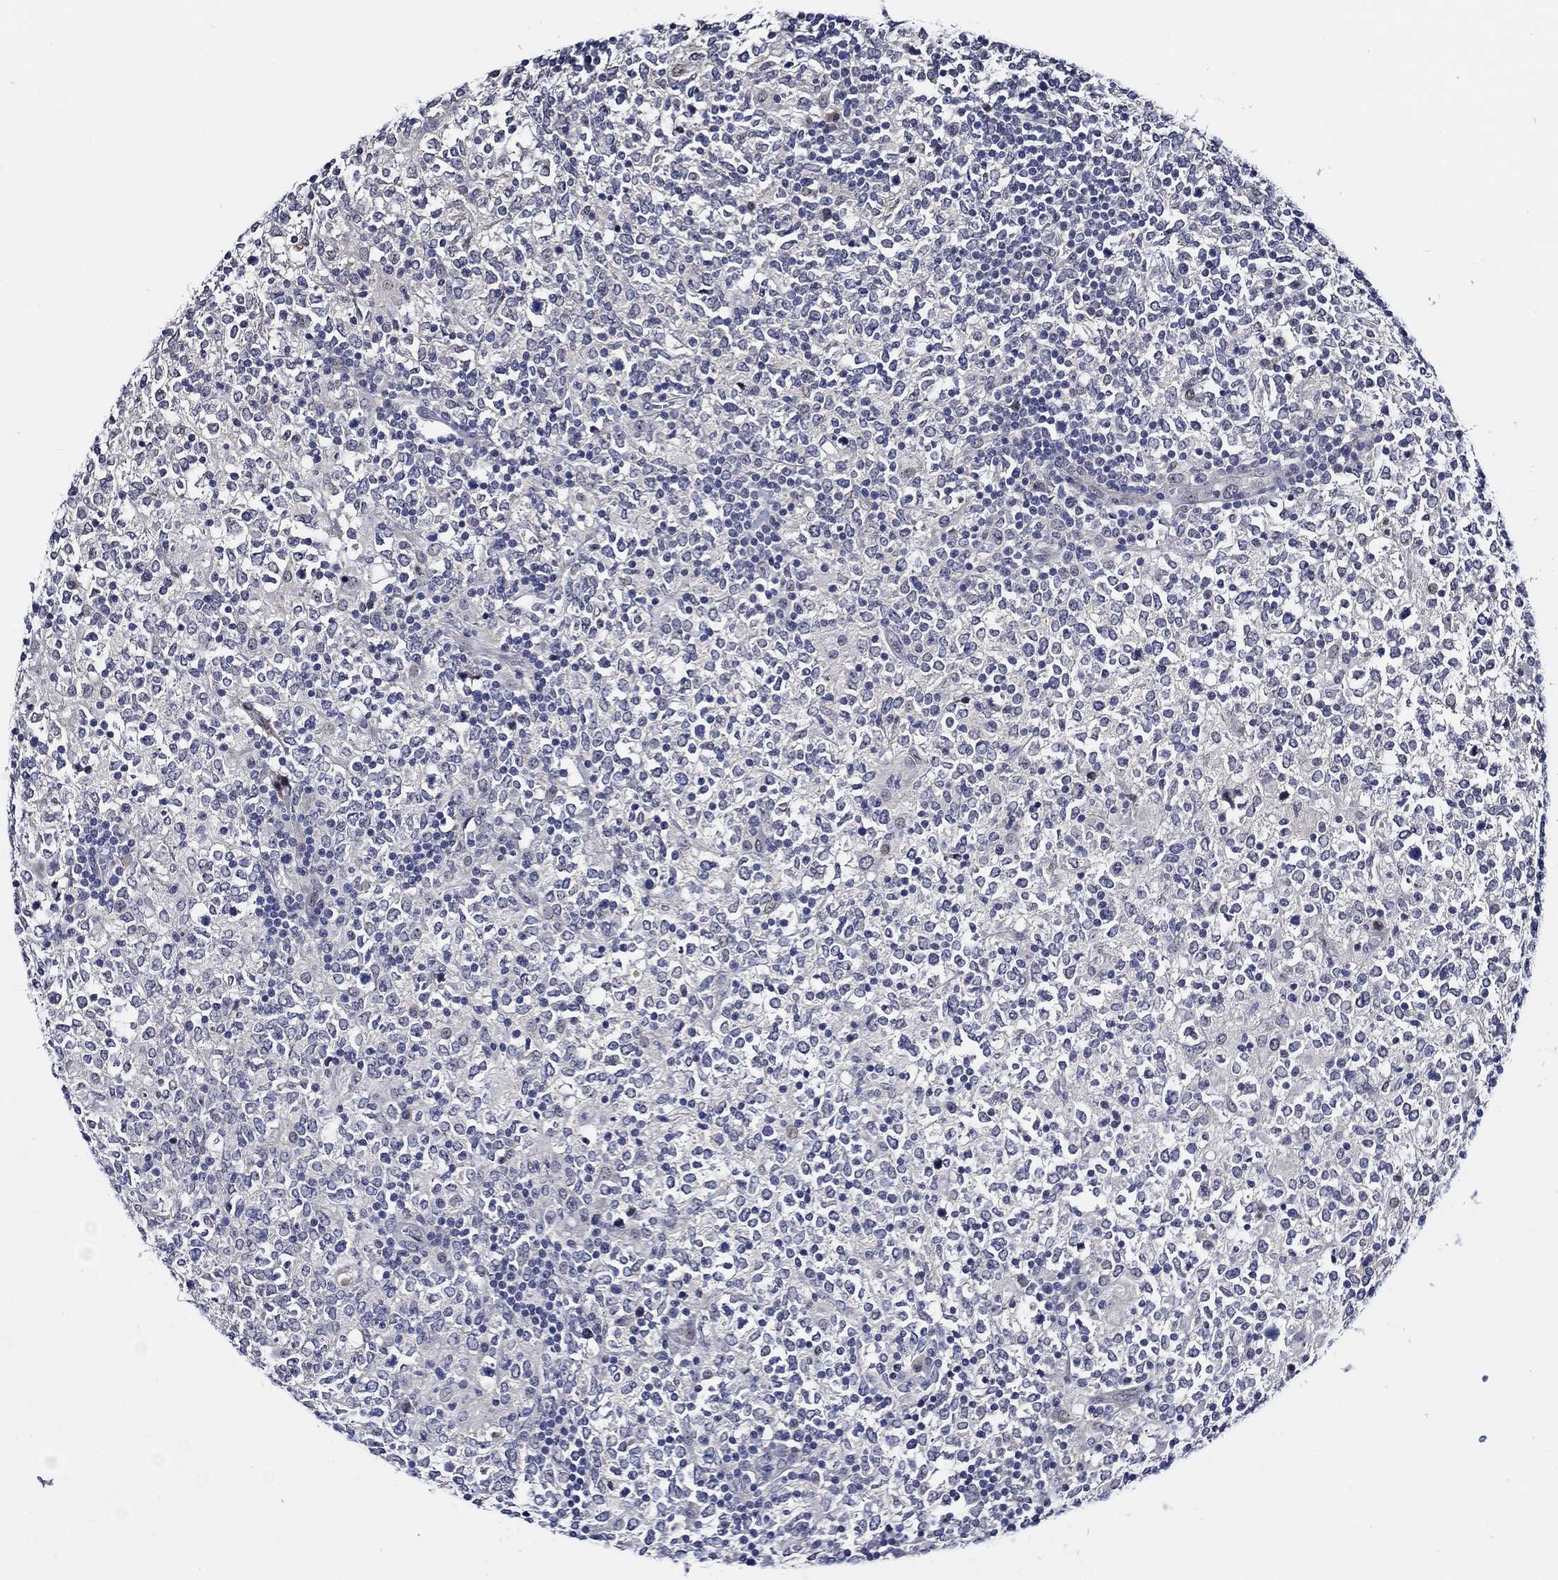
{"staining": {"intensity": "negative", "quantity": "none", "location": "none"}, "tissue": "lymphoma", "cell_type": "Tumor cells", "image_type": "cancer", "snomed": [{"axis": "morphology", "description": "Malignant lymphoma, non-Hodgkin's type, High grade"}, {"axis": "topography", "description": "Lymph node"}], "caption": "This is an immunohistochemistry micrograph of lymphoma. There is no positivity in tumor cells.", "gene": "C8orf48", "patient": {"sex": "female", "age": 84}}